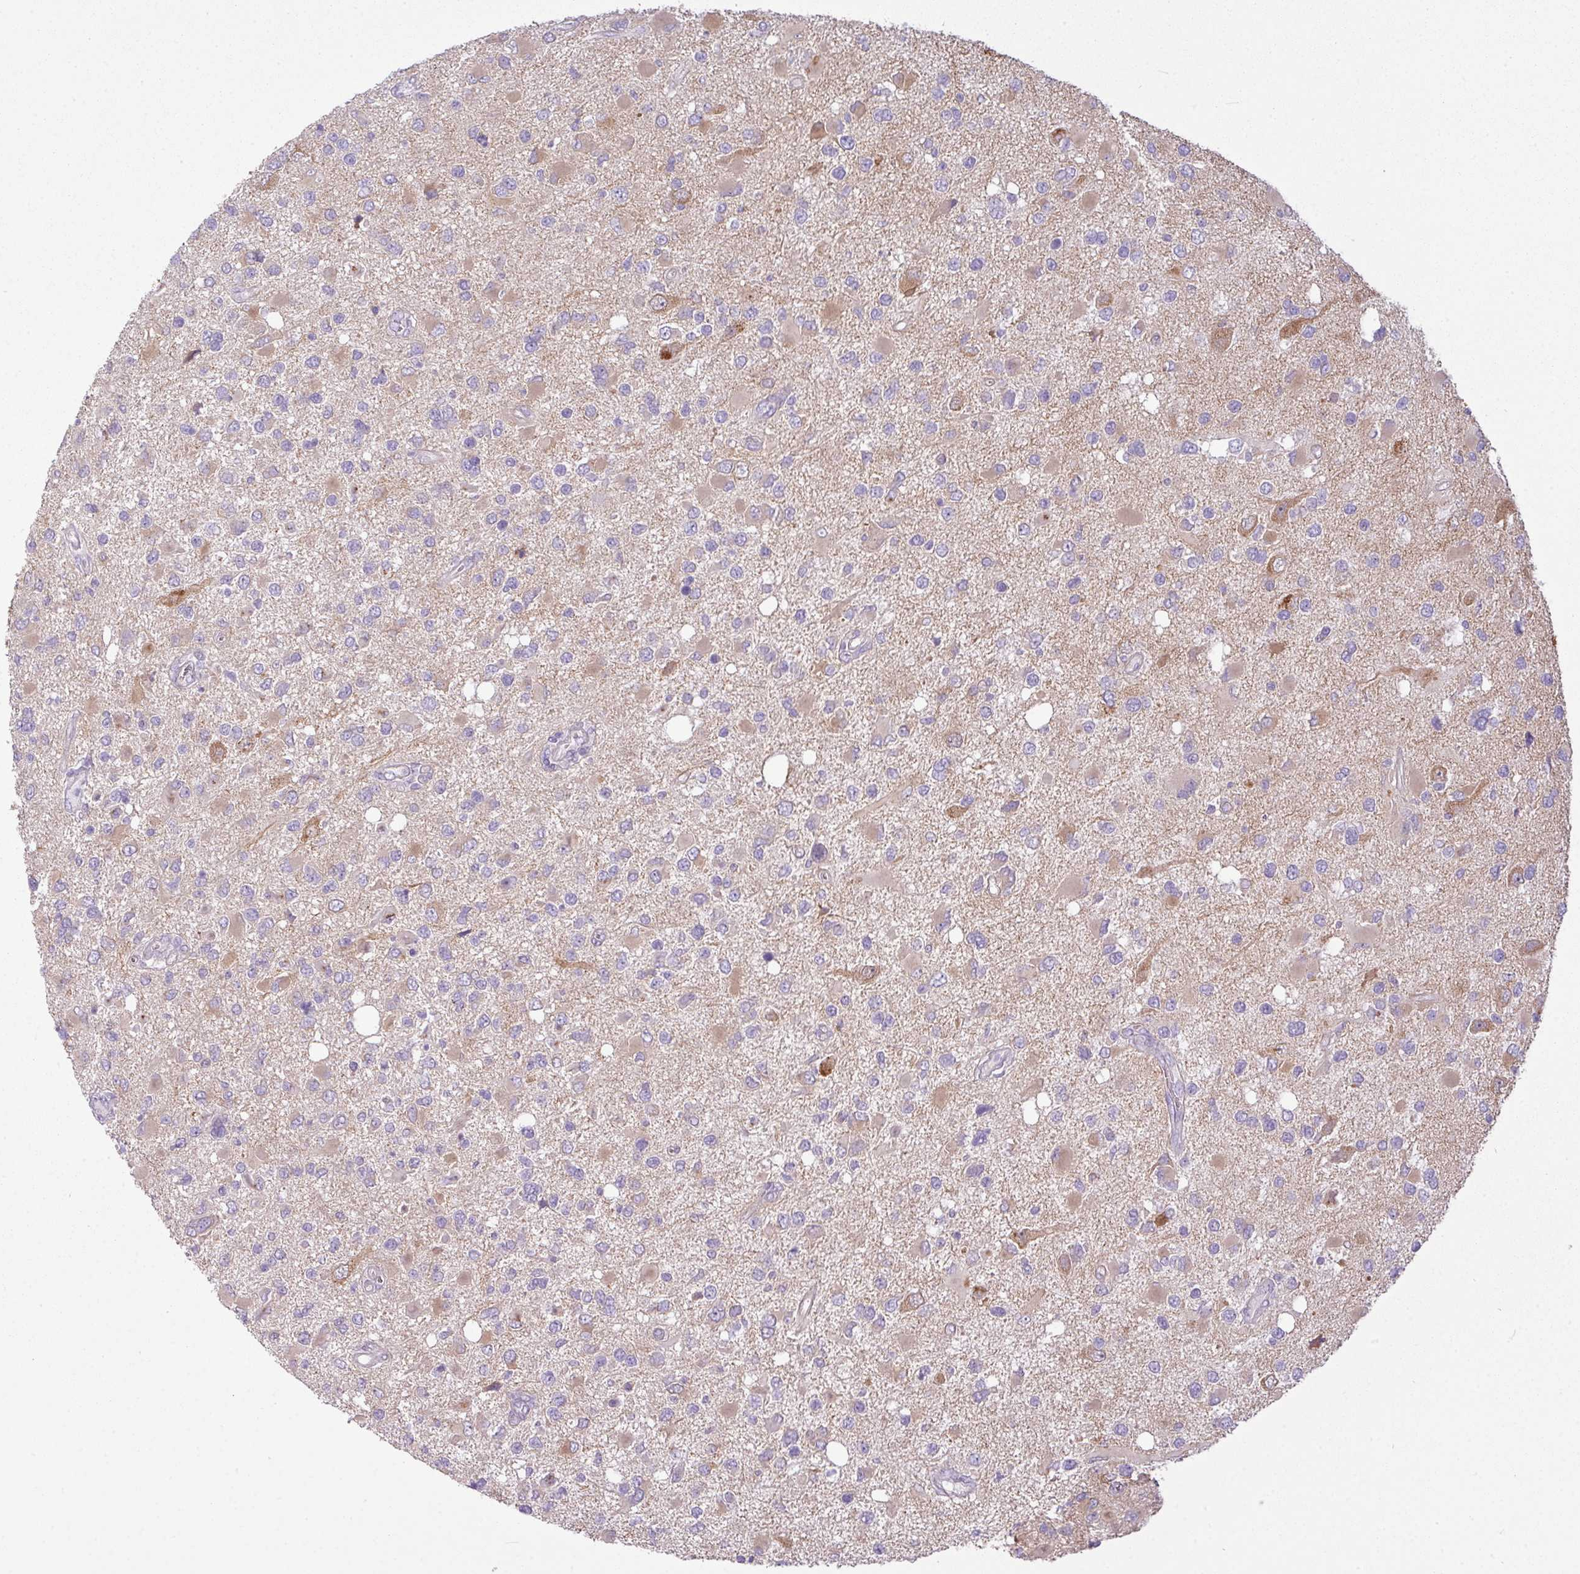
{"staining": {"intensity": "moderate", "quantity": "<25%", "location": "cytoplasmic/membranous"}, "tissue": "glioma", "cell_type": "Tumor cells", "image_type": "cancer", "snomed": [{"axis": "morphology", "description": "Glioma, malignant, High grade"}, {"axis": "topography", "description": "Brain"}], "caption": "This is a micrograph of immunohistochemistry (IHC) staining of high-grade glioma (malignant), which shows moderate positivity in the cytoplasmic/membranous of tumor cells.", "gene": "CAMK2B", "patient": {"sex": "male", "age": 53}}